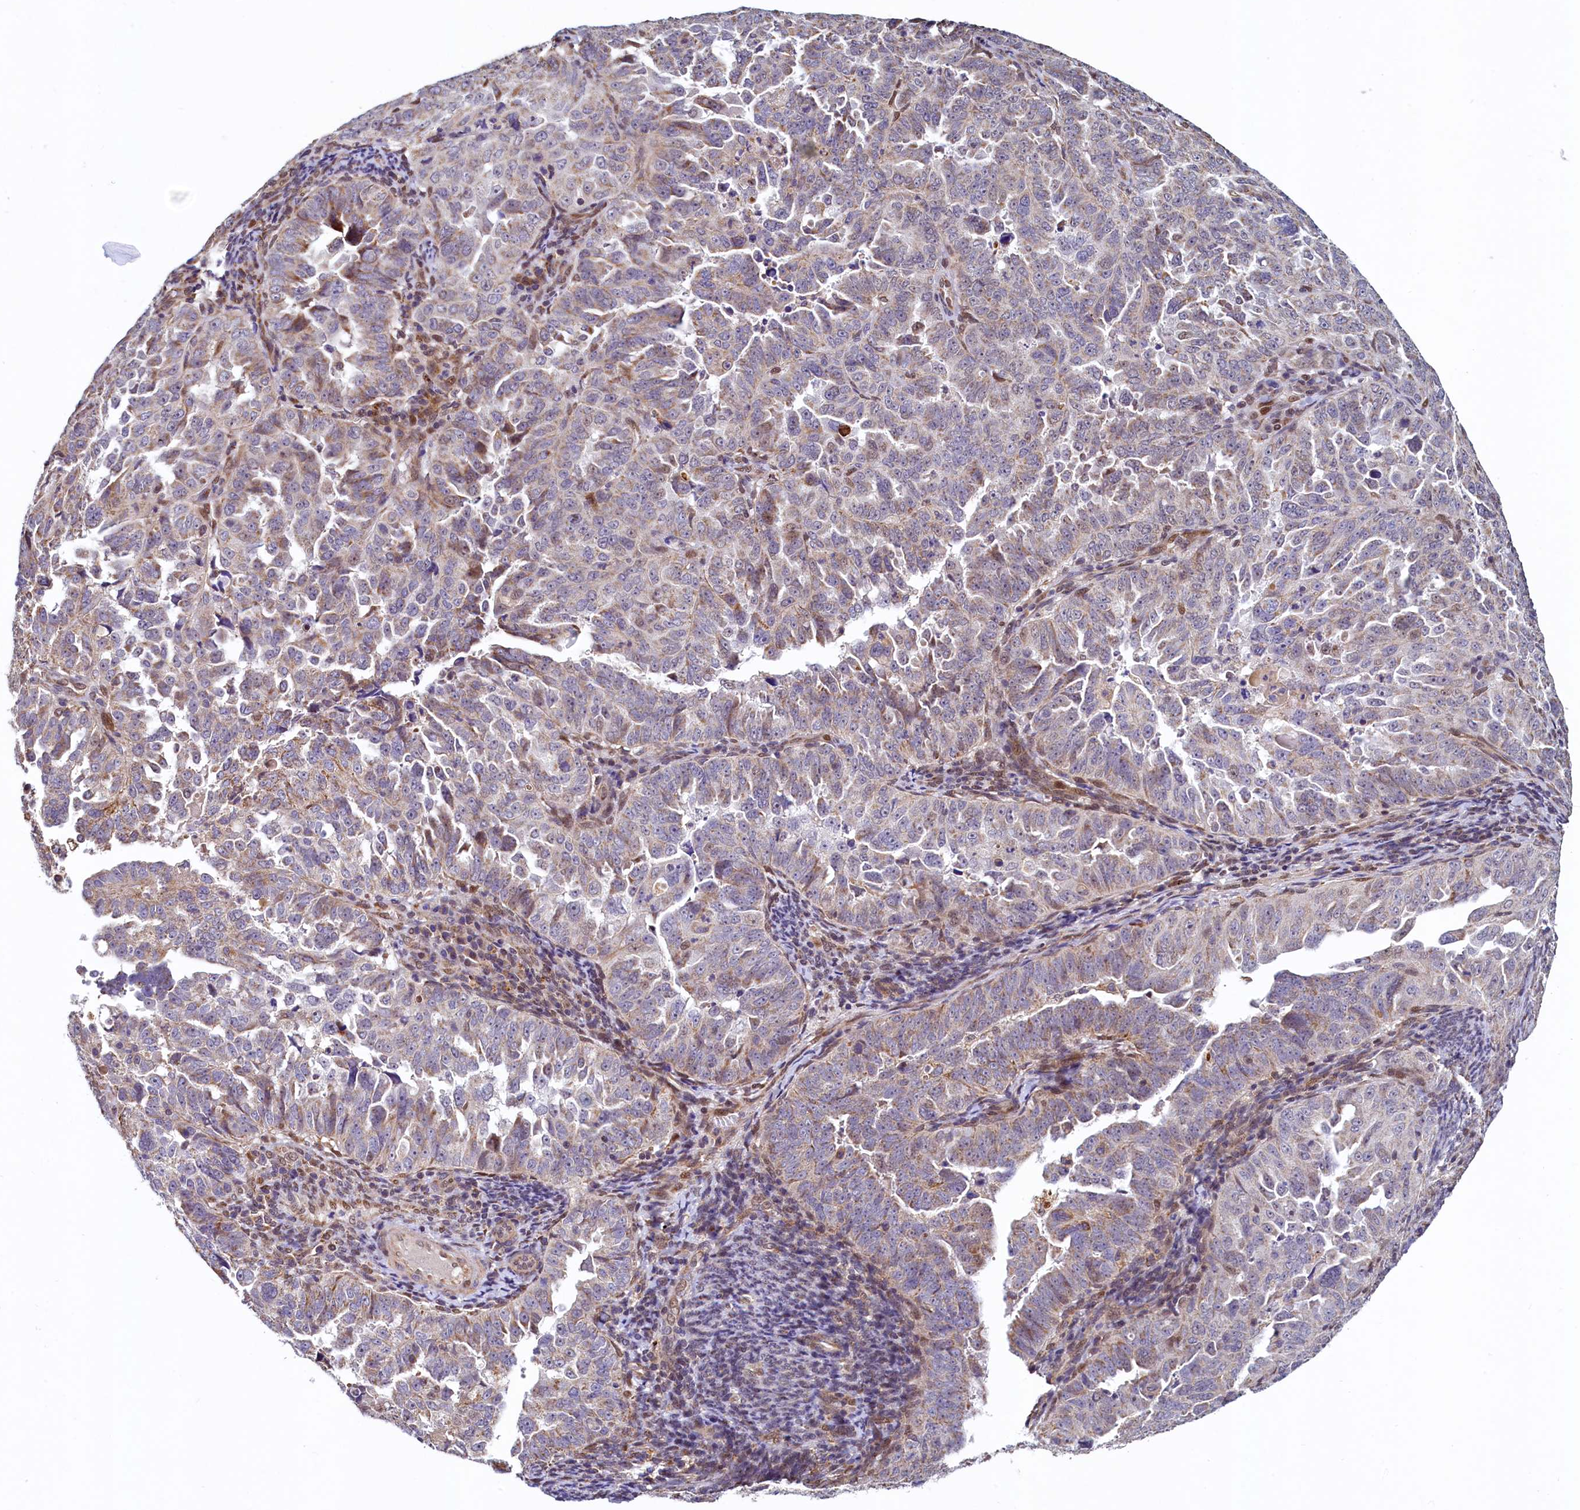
{"staining": {"intensity": "weak", "quantity": "25%-75%", "location": "cytoplasmic/membranous"}, "tissue": "endometrial cancer", "cell_type": "Tumor cells", "image_type": "cancer", "snomed": [{"axis": "morphology", "description": "Adenocarcinoma, NOS"}, {"axis": "topography", "description": "Endometrium"}], "caption": "A histopathology image of endometrial cancer (adenocarcinoma) stained for a protein exhibits weak cytoplasmic/membranous brown staining in tumor cells. The protein of interest is stained brown, and the nuclei are stained in blue (DAB (3,3'-diaminobenzidine) IHC with brightfield microscopy, high magnification).", "gene": "ZNF577", "patient": {"sex": "female", "age": 65}}